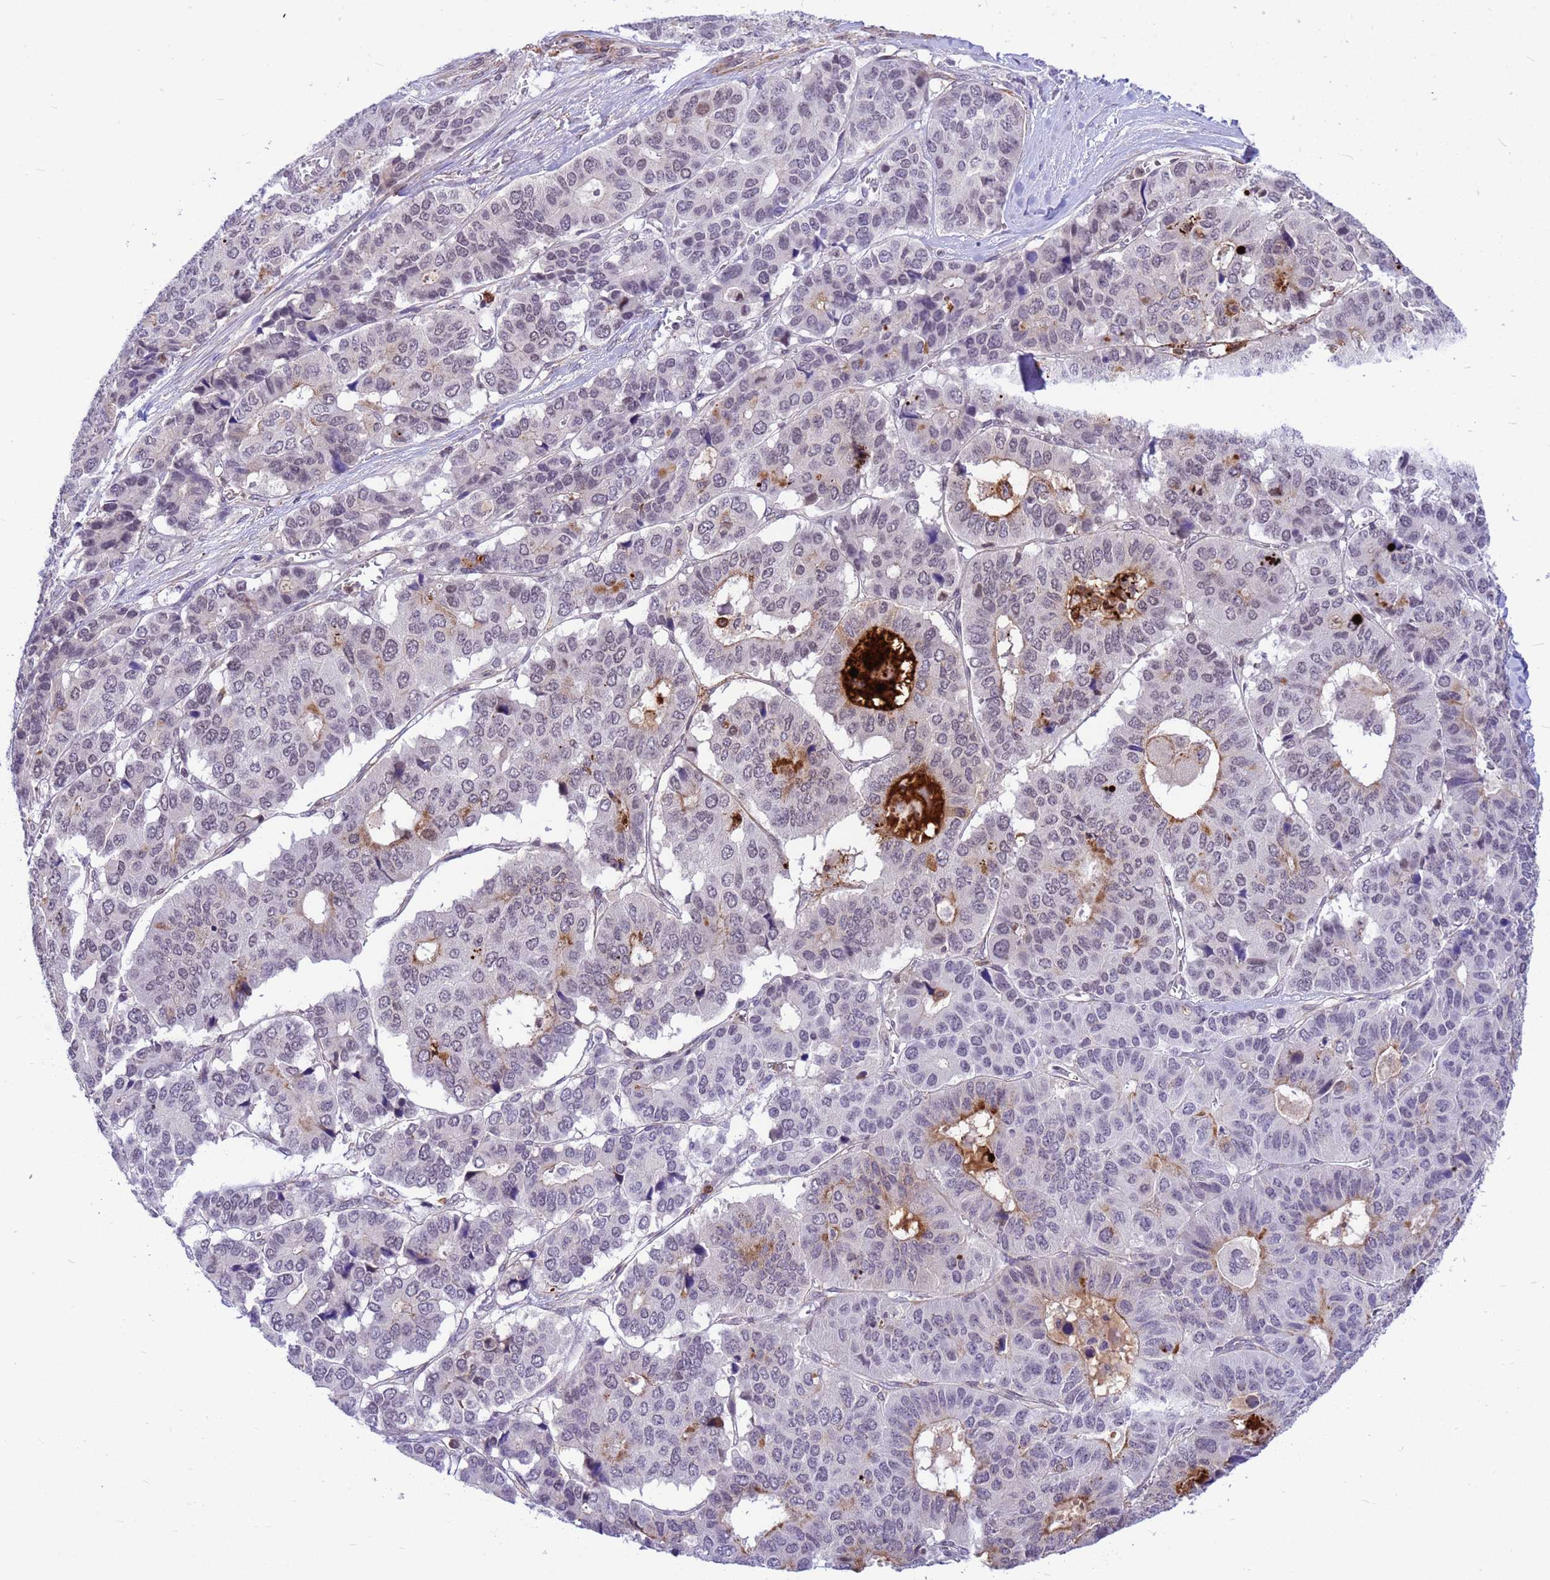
{"staining": {"intensity": "negative", "quantity": "none", "location": "none"}, "tissue": "pancreatic cancer", "cell_type": "Tumor cells", "image_type": "cancer", "snomed": [{"axis": "morphology", "description": "Adenocarcinoma, NOS"}, {"axis": "topography", "description": "Pancreas"}], "caption": "Immunohistochemistry (IHC) of pancreatic adenocarcinoma demonstrates no positivity in tumor cells. The staining was performed using DAB to visualize the protein expression in brown, while the nuclei were stained in blue with hematoxylin (Magnification: 20x).", "gene": "ORM1", "patient": {"sex": "male", "age": 50}}